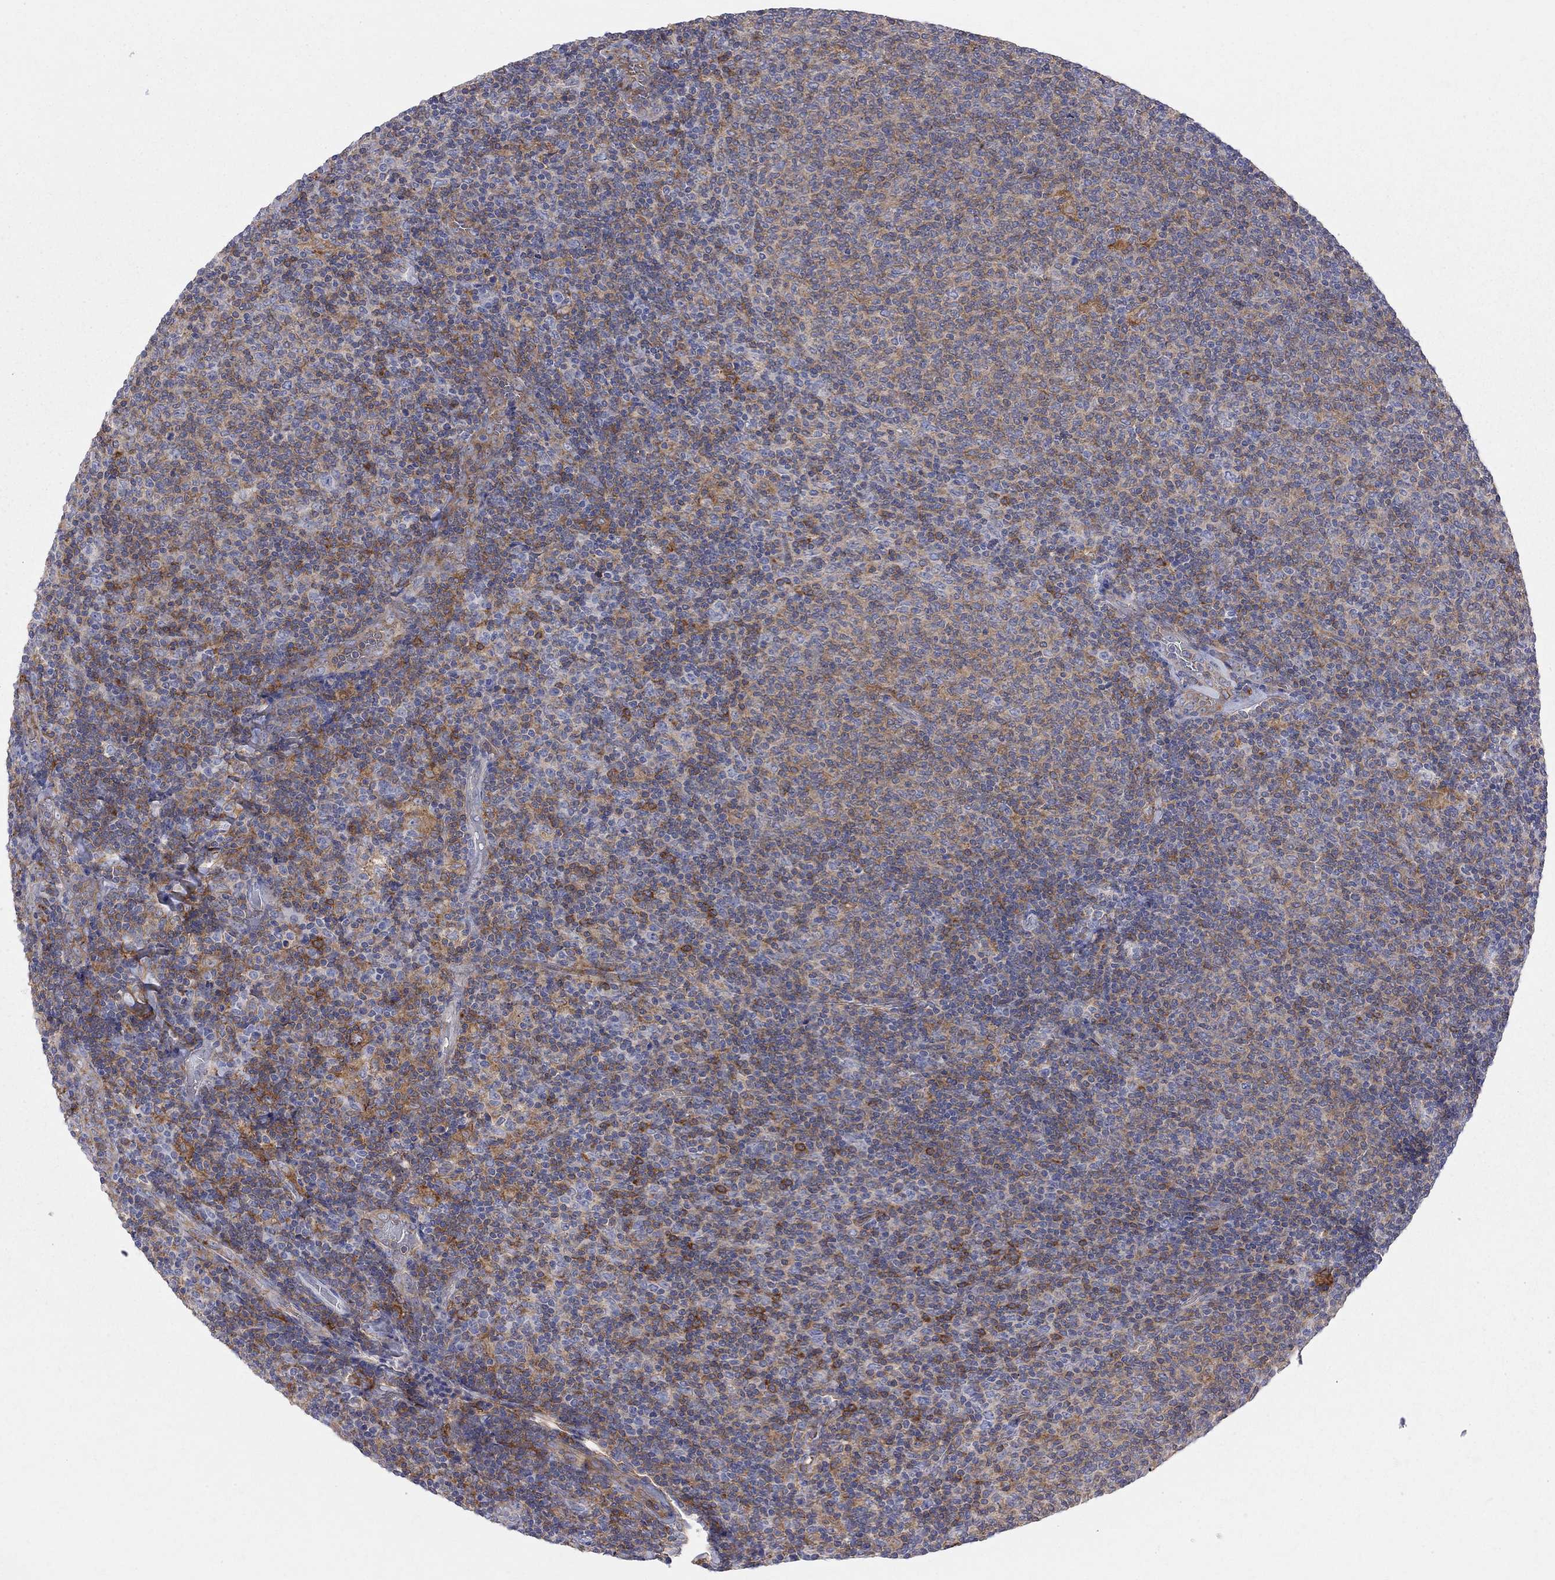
{"staining": {"intensity": "strong", "quantity": "<25%", "location": "cytoplasmic/membranous"}, "tissue": "lymphoma", "cell_type": "Tumor cells", "image_type": "cancer", "snomed": [{"axis": "morphology", "description": "Malignant lymphoma, non-Hodgkin's type, Low grade"}, {"axis": "topography", "description": "Lymph node"}], "caption": "About <25% of tumor cells in lymphoma show strong cytoplasmic/membranous protein staining as visualized by brown immunohistochemical staining.", "gene": "ABI3", "patient": {"sex": "male", "age": 52}}